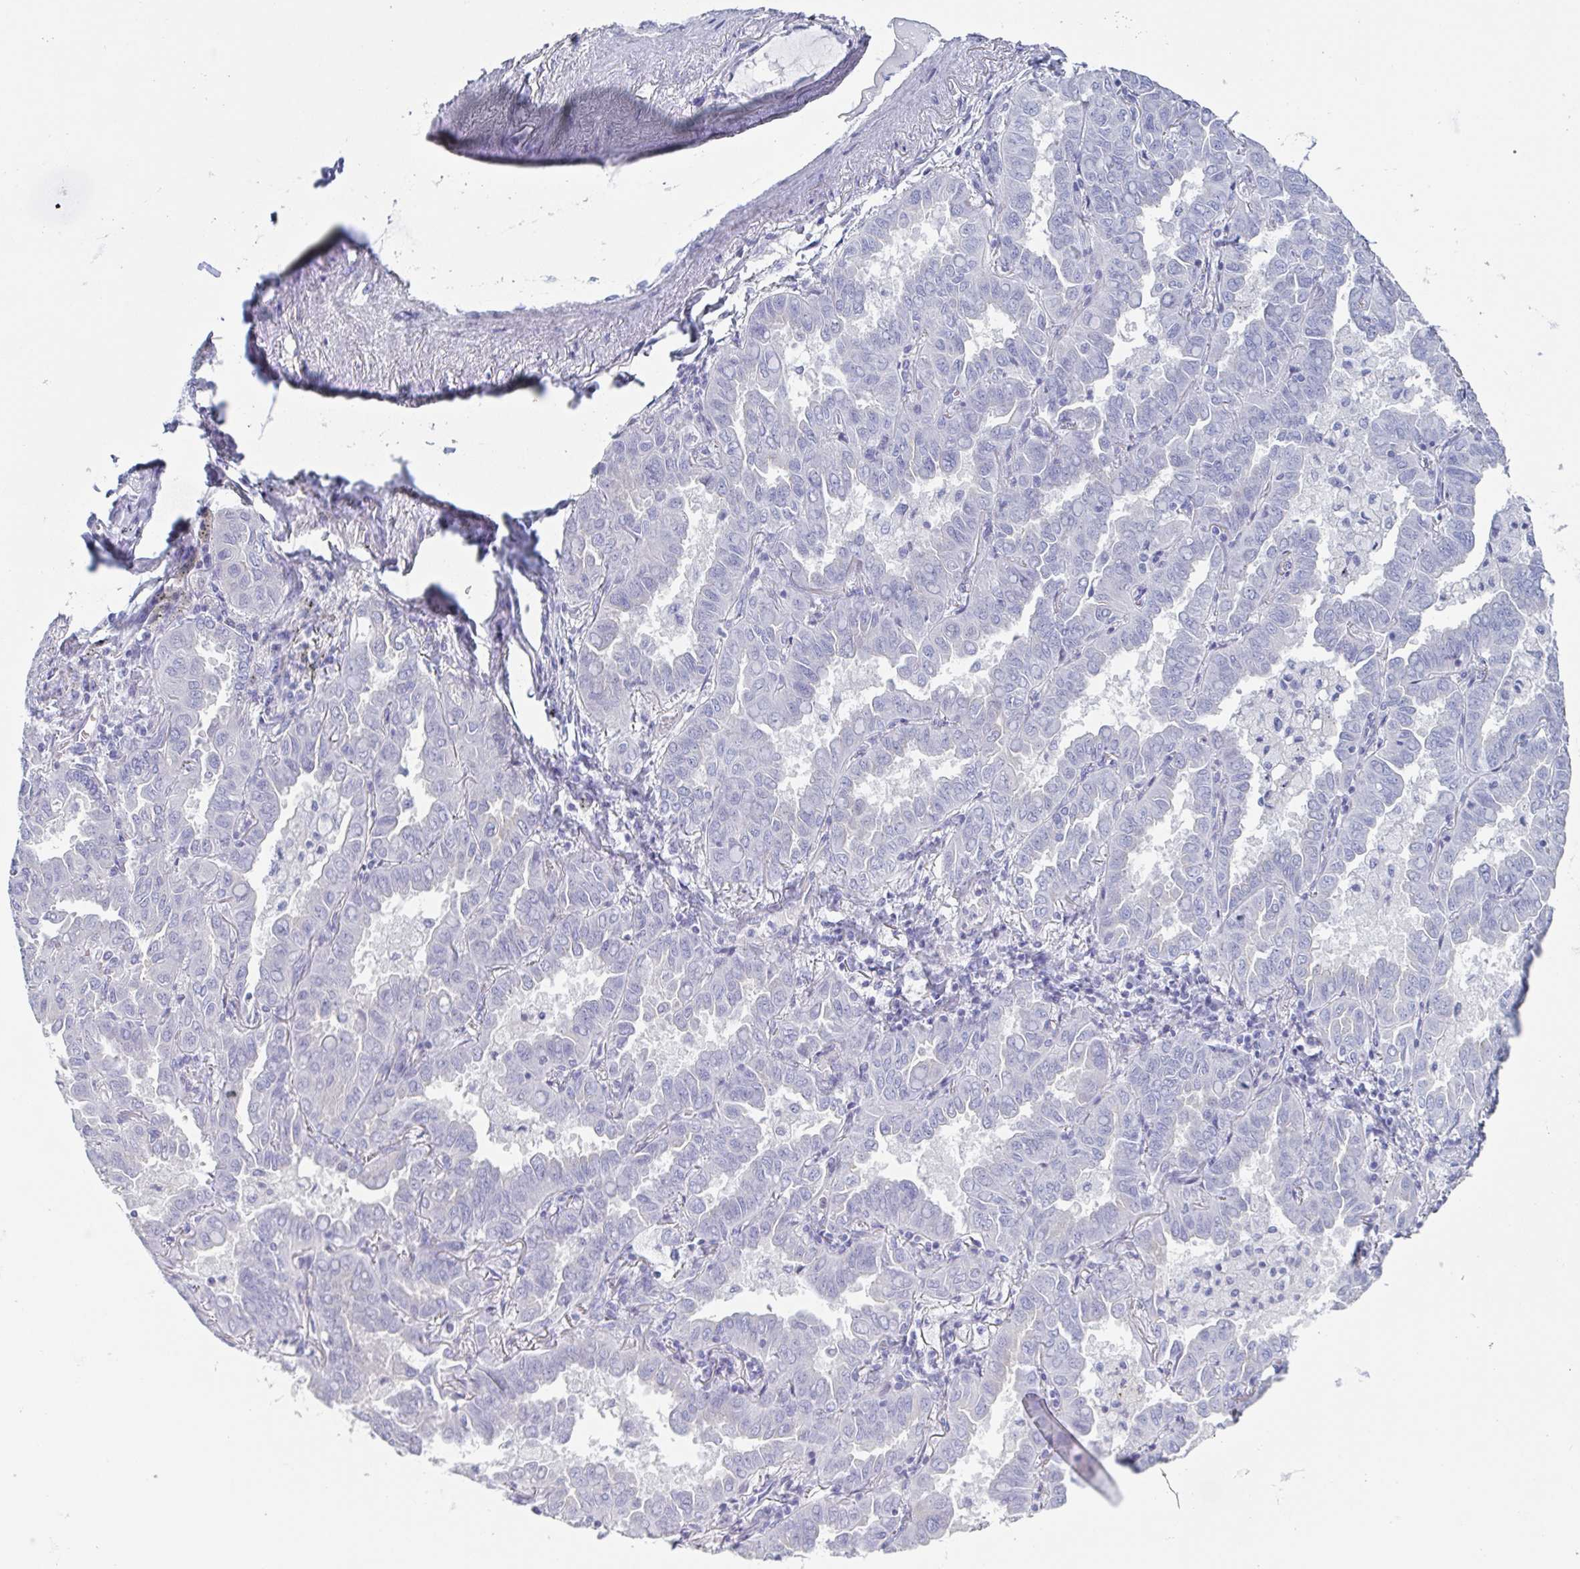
{"staining": {"intensity": "negative", "quantity": "none", "location": "none"}, "tissue": "lung cancer", "cell_type": "Tumor cells", "image_type": "cancer", "snomed": [{"axis": "morphology", "description": "Adenocarcinoma, NOS"}, {"axis": "topography", "description": "Lung"}], "caption": "Protein analysis of lung cancer shows no significant expression in tumor cells.", "gene": "DYNC1I1", "patient": {"sex": "male", "age": 64}}